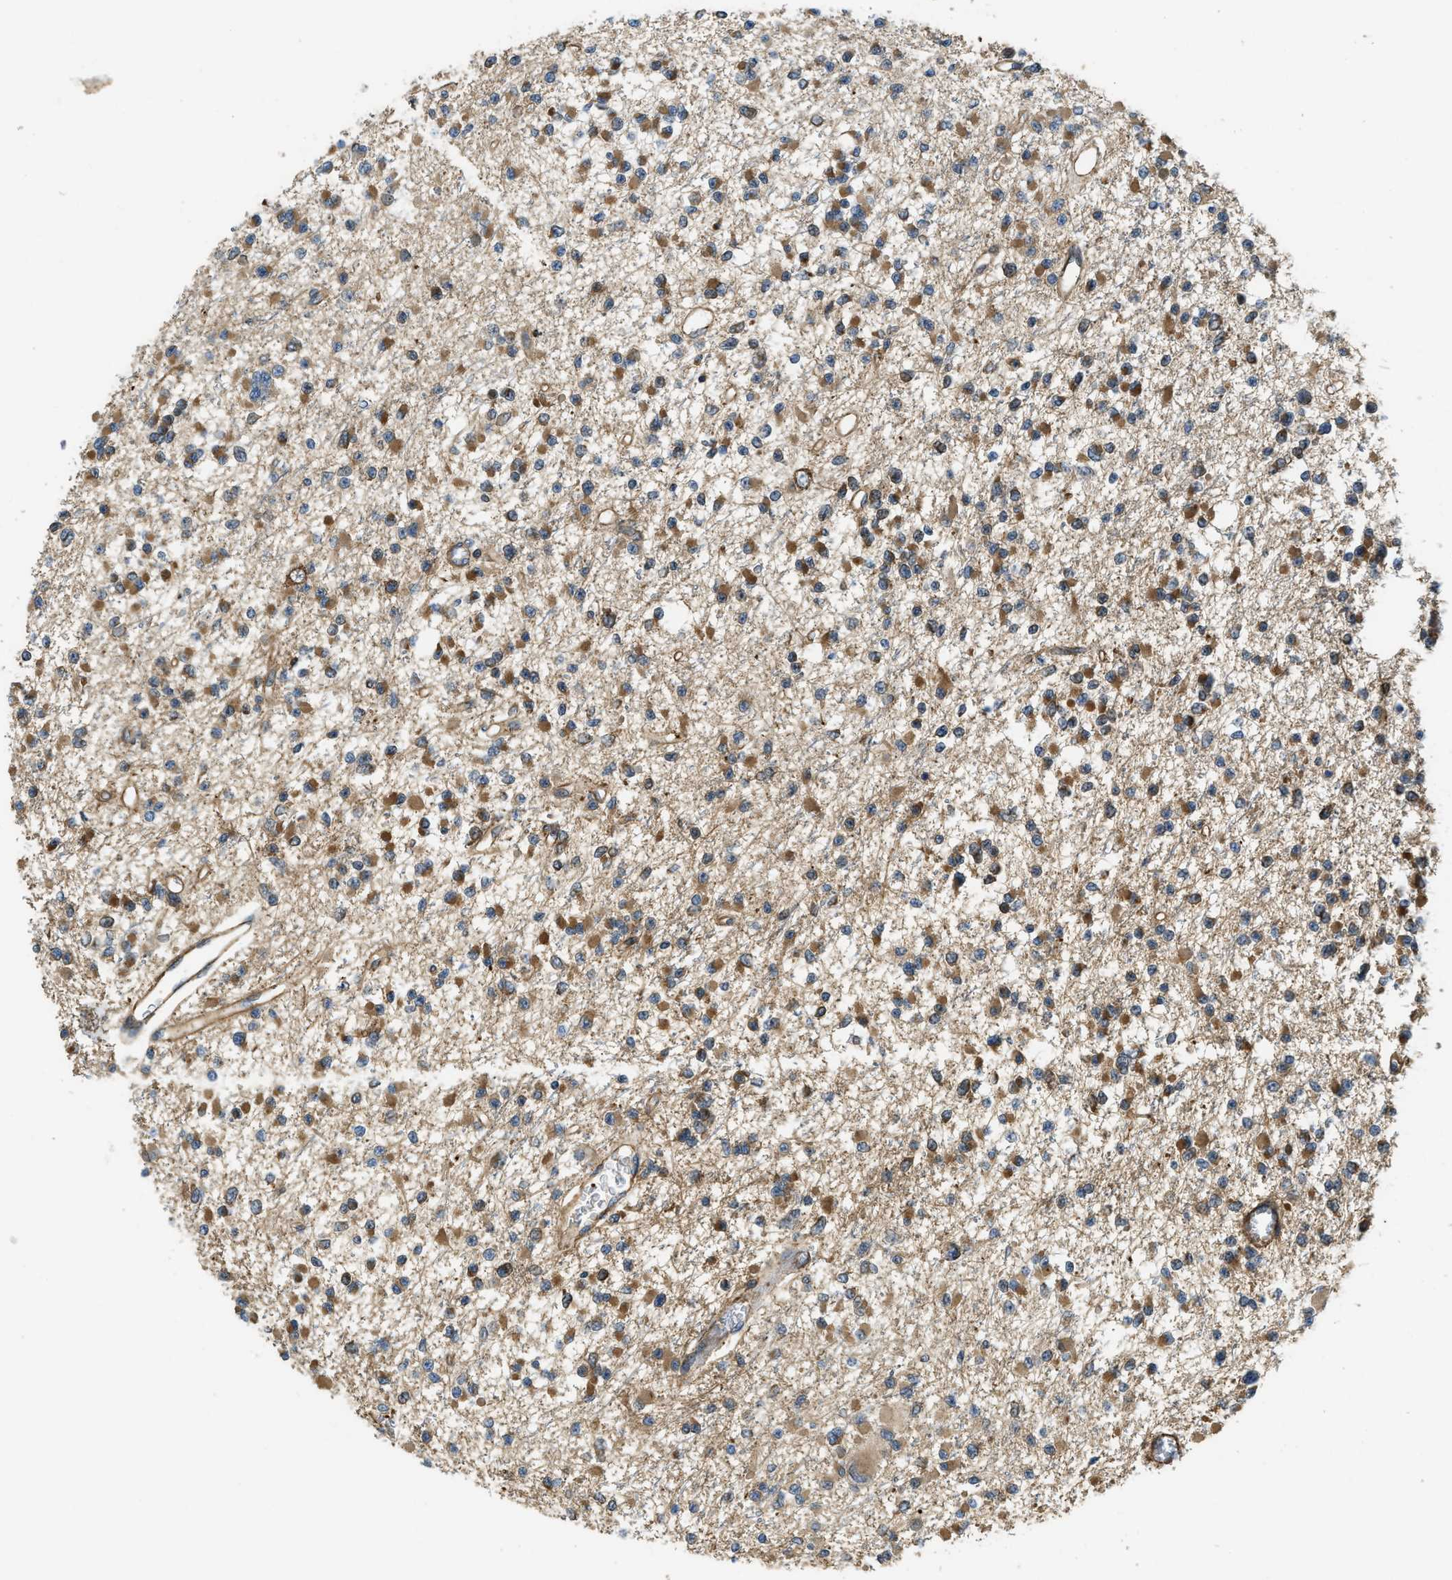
{"staining": {"intensity": "moderate", "quantity": ">75%", "location": "cytoplasmic/membranous"}, "tissue": "glioma", "cell_type": "Tumor cells", "image_type": "cancer", "snomed": [{"axis": "morphology", "description": "Glioma, malignant, Low grade"}, {"axis": "topography", "description": "Brain"}], "caption": "Immunohistochemistry (IHC) image of human glioma stained for a protein (brown), which reveals medium levels of moderate cytoplasmic/membranous staining in approximately >75% of tumor cells.", "gene": "CGN", "patient": {"sex": "female", "age": 22}}